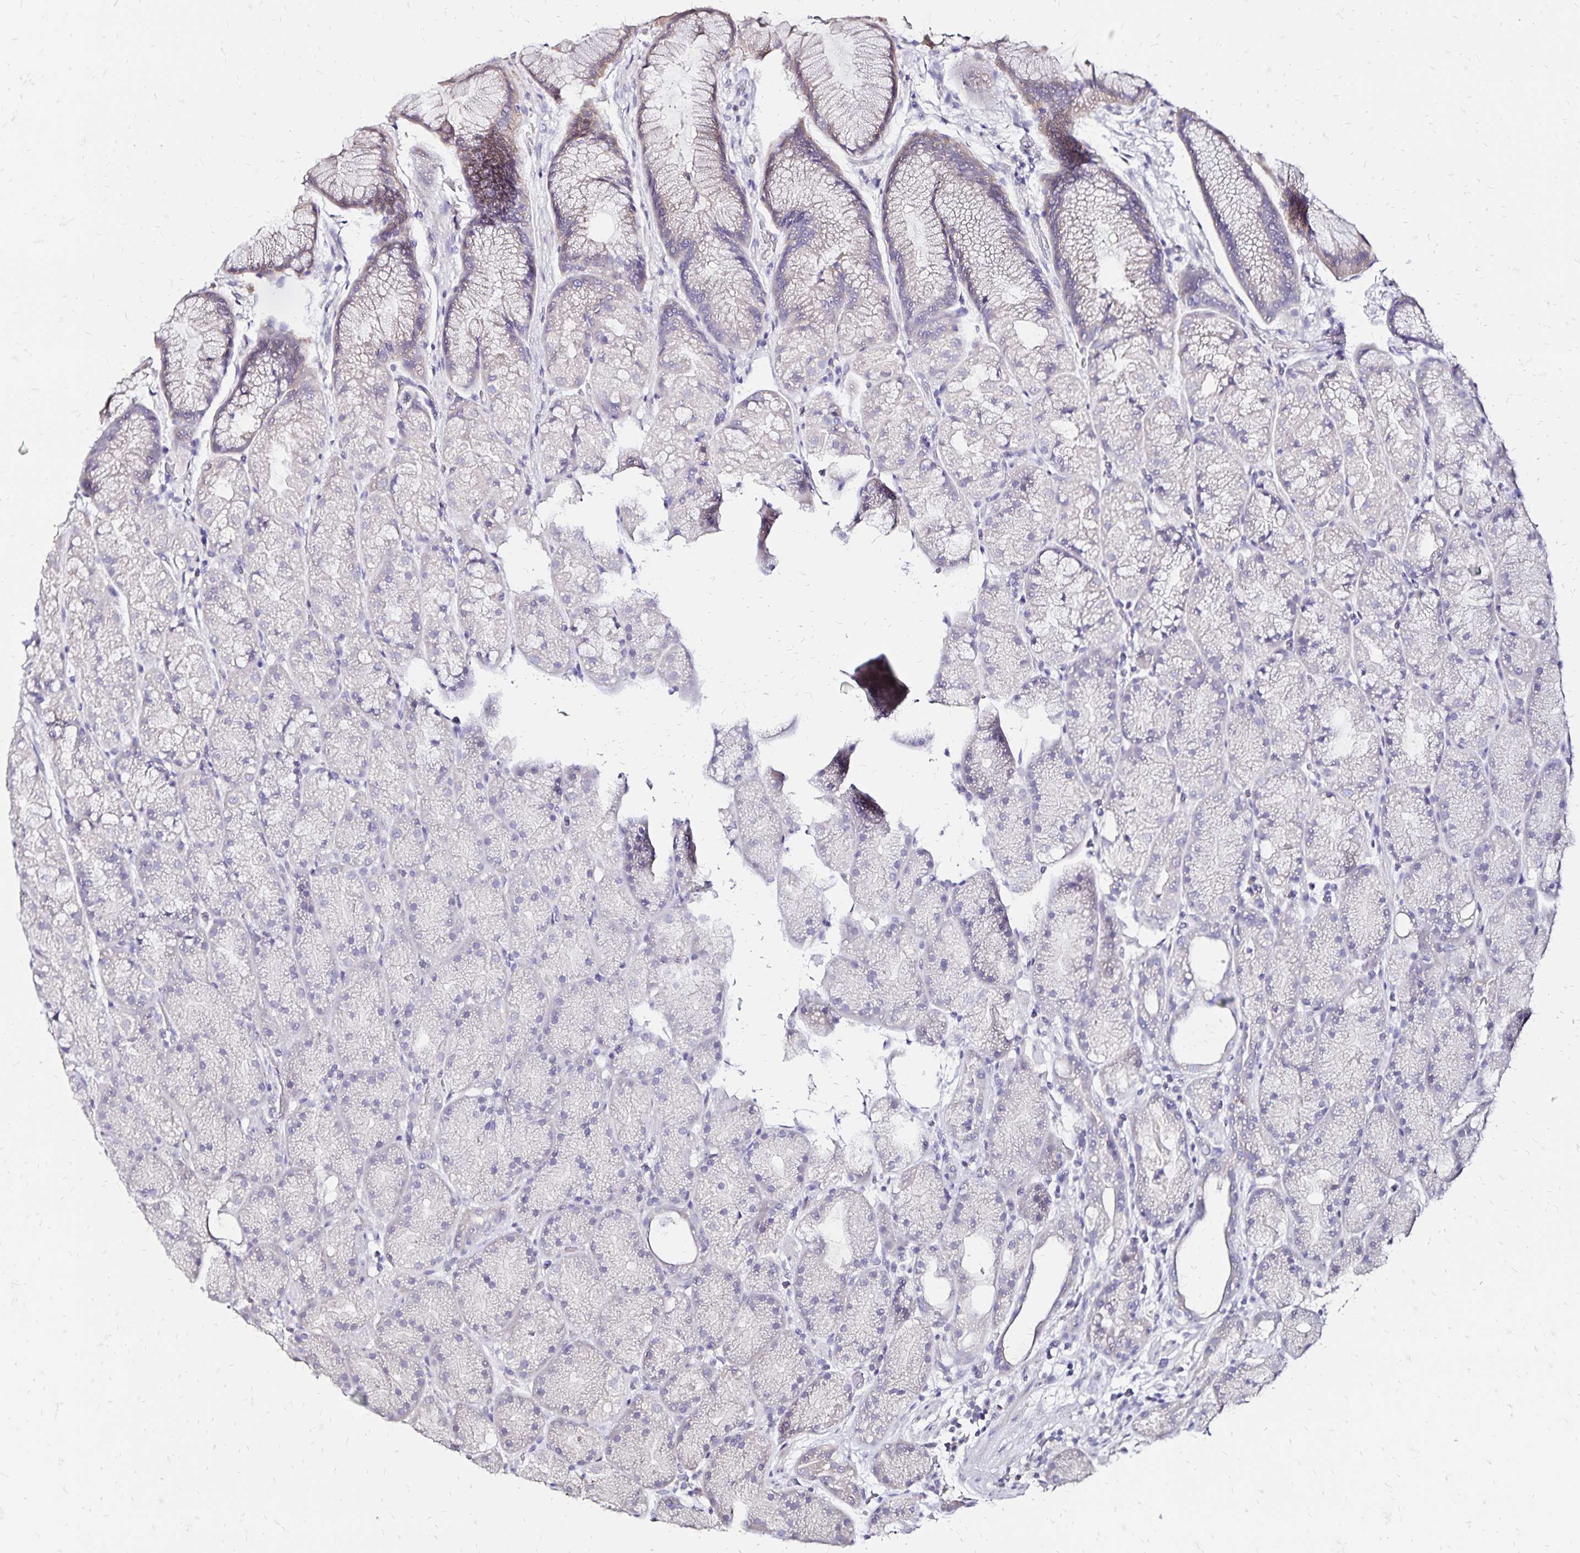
{"staining": {"intensity": "negative", "quantity": "none", "location": "none"}, "tissue": "stomach", "cell_type": "Glandular cells", "image_type": "normal", "snomed": [{"axis": "morphology", "description": "Normal tissue, NOS"}, {"axis": "topography", "description": "Stomach, upper"}, {"axis": "topography", "description": "Stomach"}], "caption": "The histopathology image demonstrates no staining of glandular cells in unremarkable stomach.", "gene": "SLC5A1", "patient": {"sex": "male", "age": 48}}